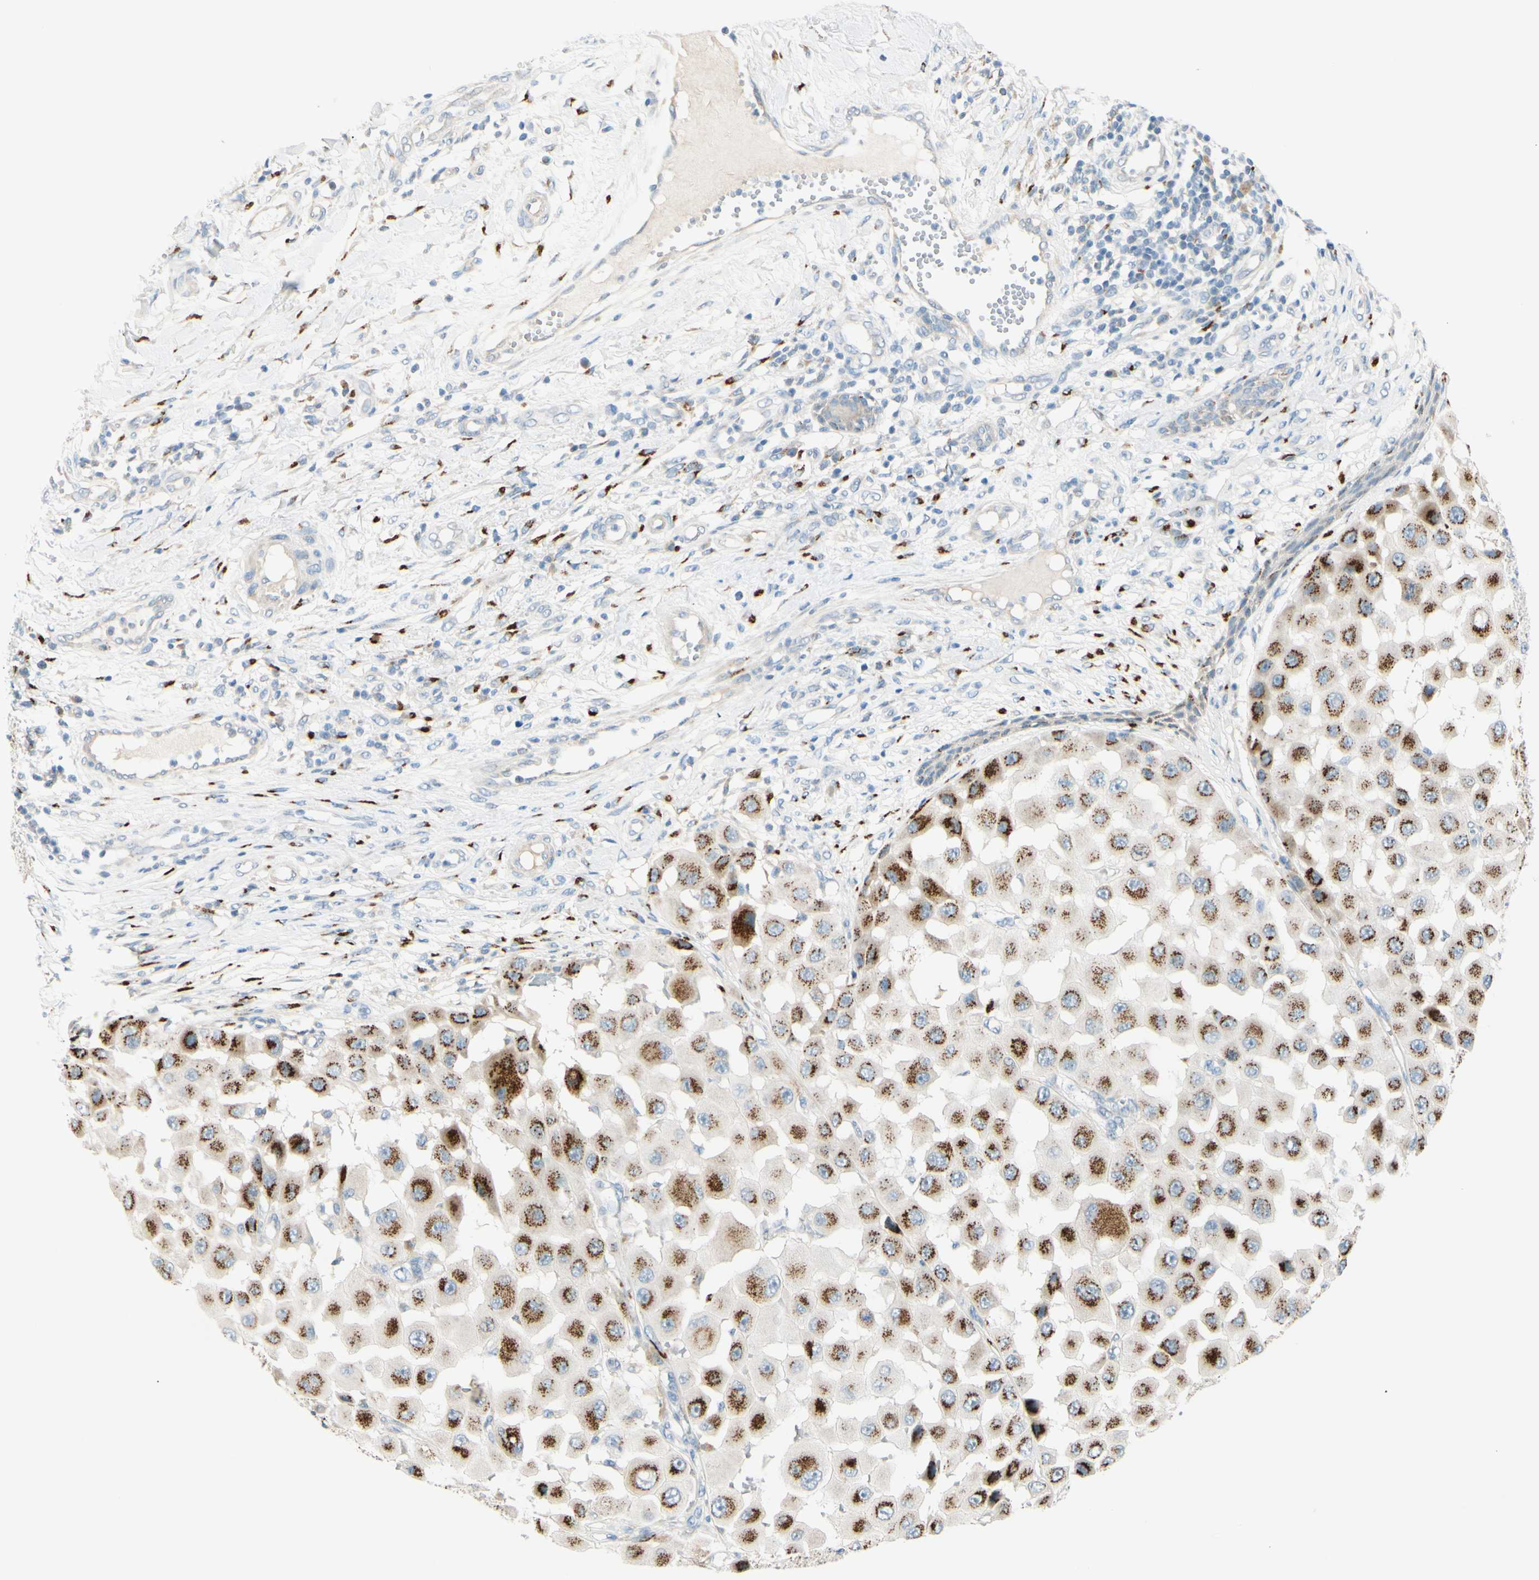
{"staining": {"intensity": "strong", "quantity": ">75%", "location": "cytoplasmic/membranous"}, "tissue": "melanoma", "cell_type": "Tumor cells", "image_type": "cancer", "snomed": [{"axis": "morphology", "description": "Malignant melanoma, NOS"}, {"axis": "topography", "description": "Skin"}], "caption": "A brown stain shows strong cytoplasmic/membranous staining of a protein in human melanoma tumor cells. (DAB (3,3'-diaminobenzidine) IHC, brown staining for protein, blue staining for nuclei).", "gene": "GALNT5", "patient": {"sex": "female", "age": 81}}